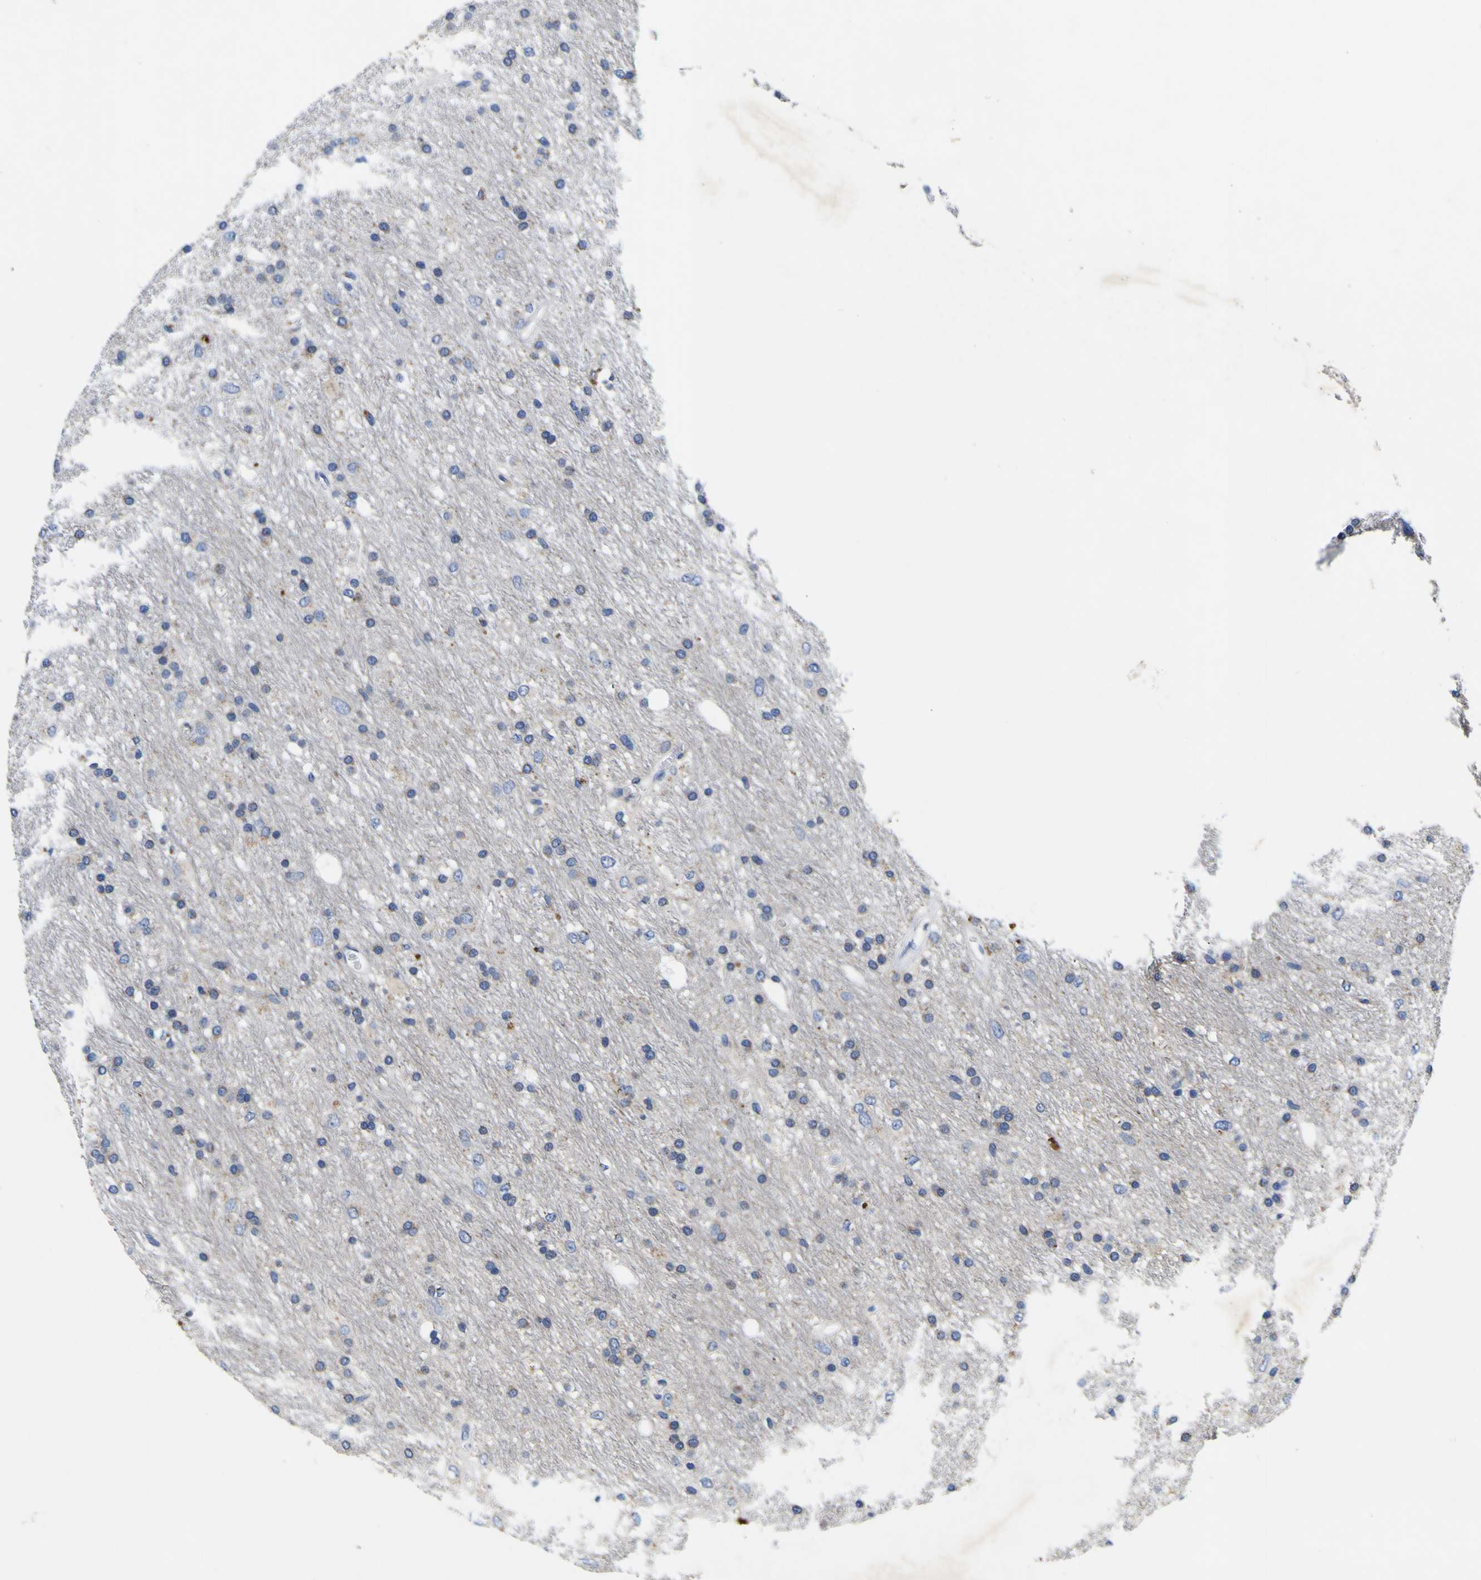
{"staining": {"intensity": "weak", "quantity": "25%-75%", "location": "cytoplasmic/membranous"}, "tissue": "glioma", "cell_type": "Tumor cells", "image_type": "cancer", "snomed": [{"axis": "morphology", "description": "Glioma, malignant, Low grade"}, {"axis": "topography", "description": "Brain"}], "caption": "Glioma stained with DAB (3,3'-diaminobenzidine) IHC exhibits low levels of weak cytoplasmic/membranous expression in about 25%-75% of tumor cells.", "gene": "COA1", "patient": {"sex": "male", "age": 77}}